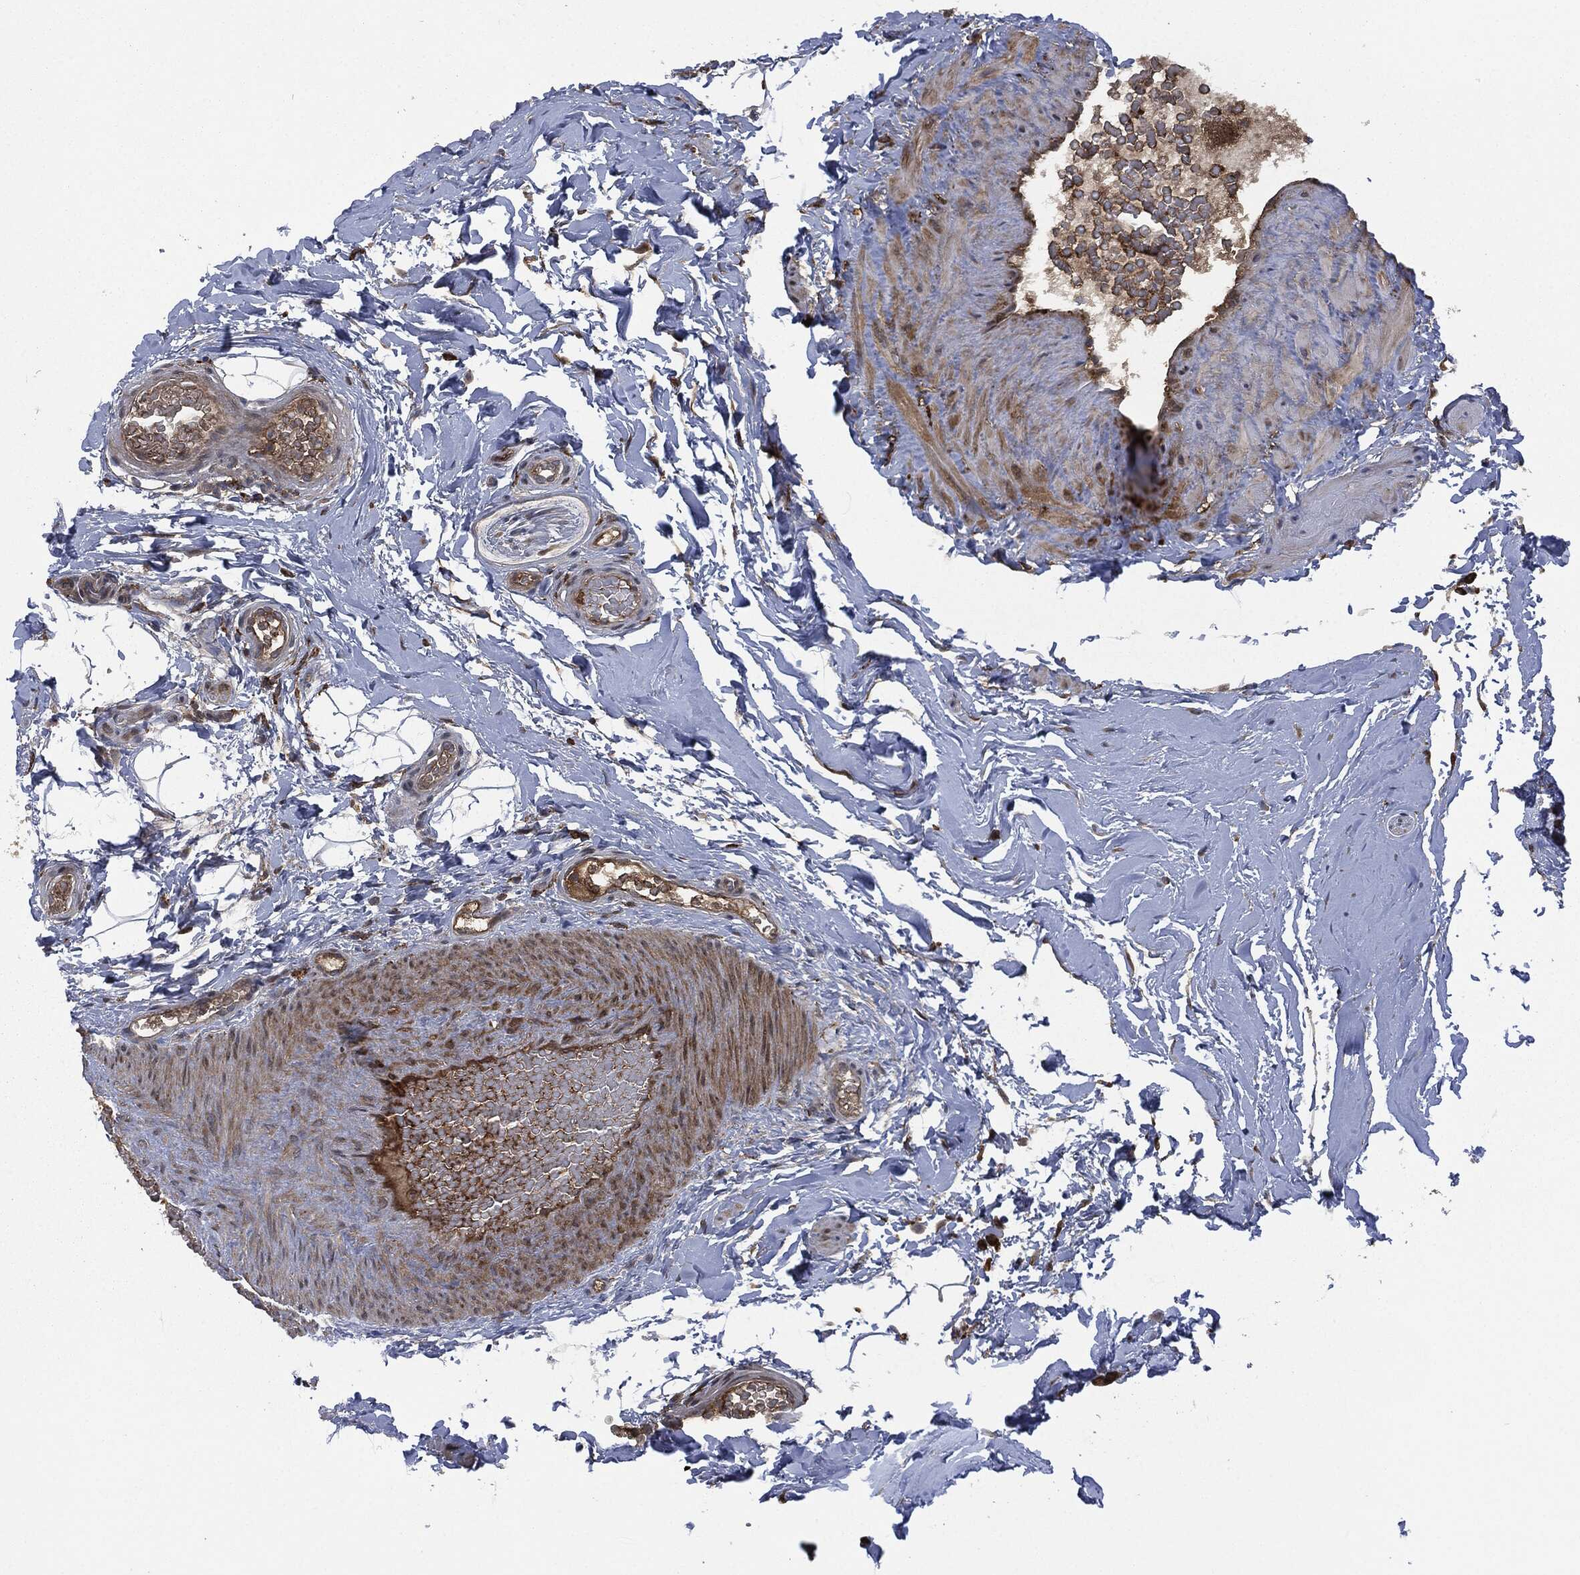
{"staining": {"intensity": "strong", "quantity": ">75%", "location": "cytoplasmic/membranous"}, "tissue": "adipose tissue", "cell_type": "Adipocytes", "image_type": "normal", "snomed": [{"axis": "morphology", "description": "Normal tissue, NOS"}, {"axis": "topography", "description": "Soft tissue"}, {"axis": "topography", "description": "Vascular tissue"}], "caption": "A high amount of strong cytoplasmic/membranous positivity is appreciated in about >75% of adipocytes in unremarkable adipose tissue. (IHC, brightfield microscopy, high magnification).", "gene": "CRABP2", "patient": {"sex": "male", "age": 41}}